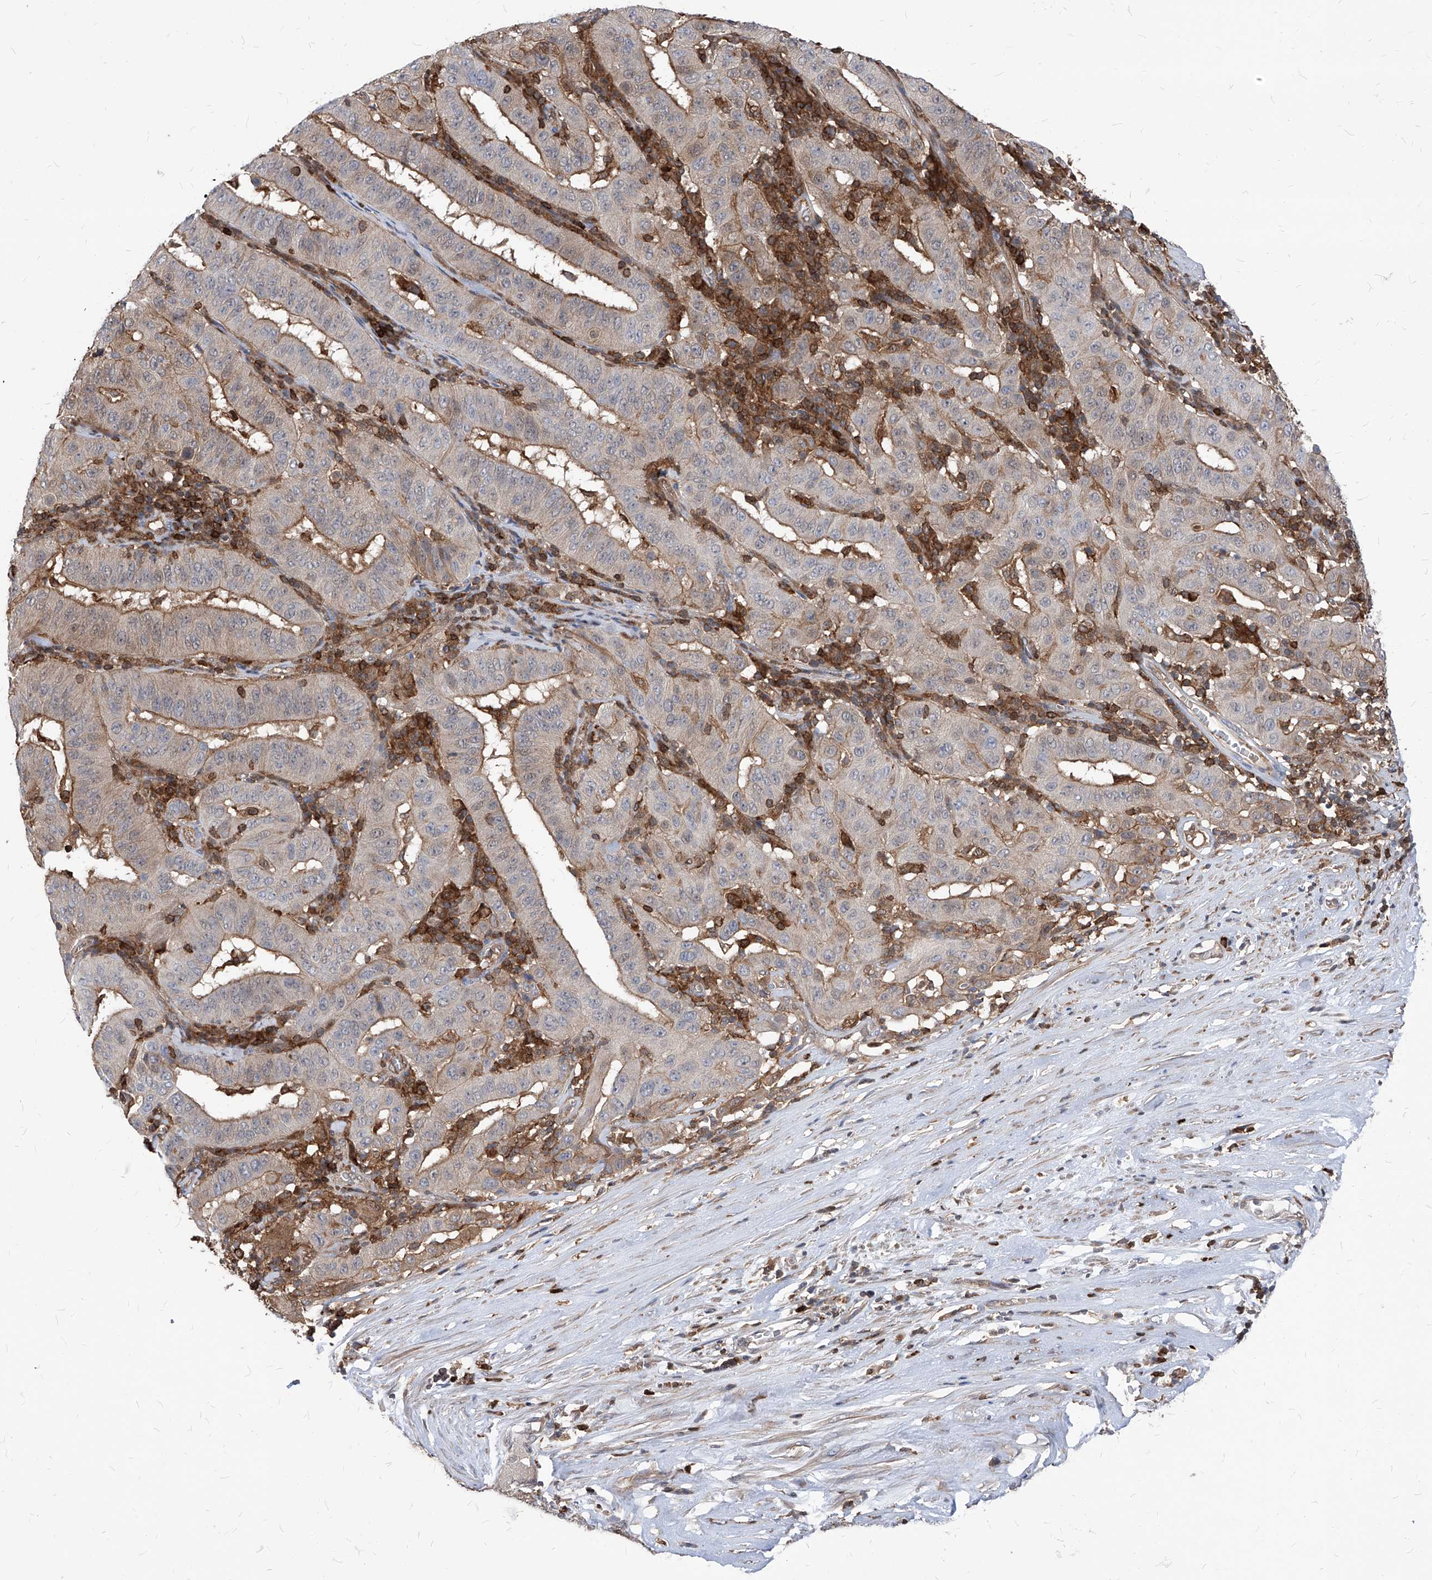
{"staining": {"intensity": "negative", "quantity": "none", "location": "none"}, "tissue": "pancreatic cancer", "cell_type": "Tumor cells", "image_type": "cancer", "snomed": [{"axis": "morphology", "description": "Adenocarcinoma, NOS"}, {"axis": "topography", "description": "Pancreas"}], "caption": "Immunohistochemistry photomicrograph of neoplastic tissue: pancreatic cancer stained with DAB reveals no significant protein staining in tumor cells.", "gene": "ABRACL", "patient": {"sex": "male", "age": 63}}